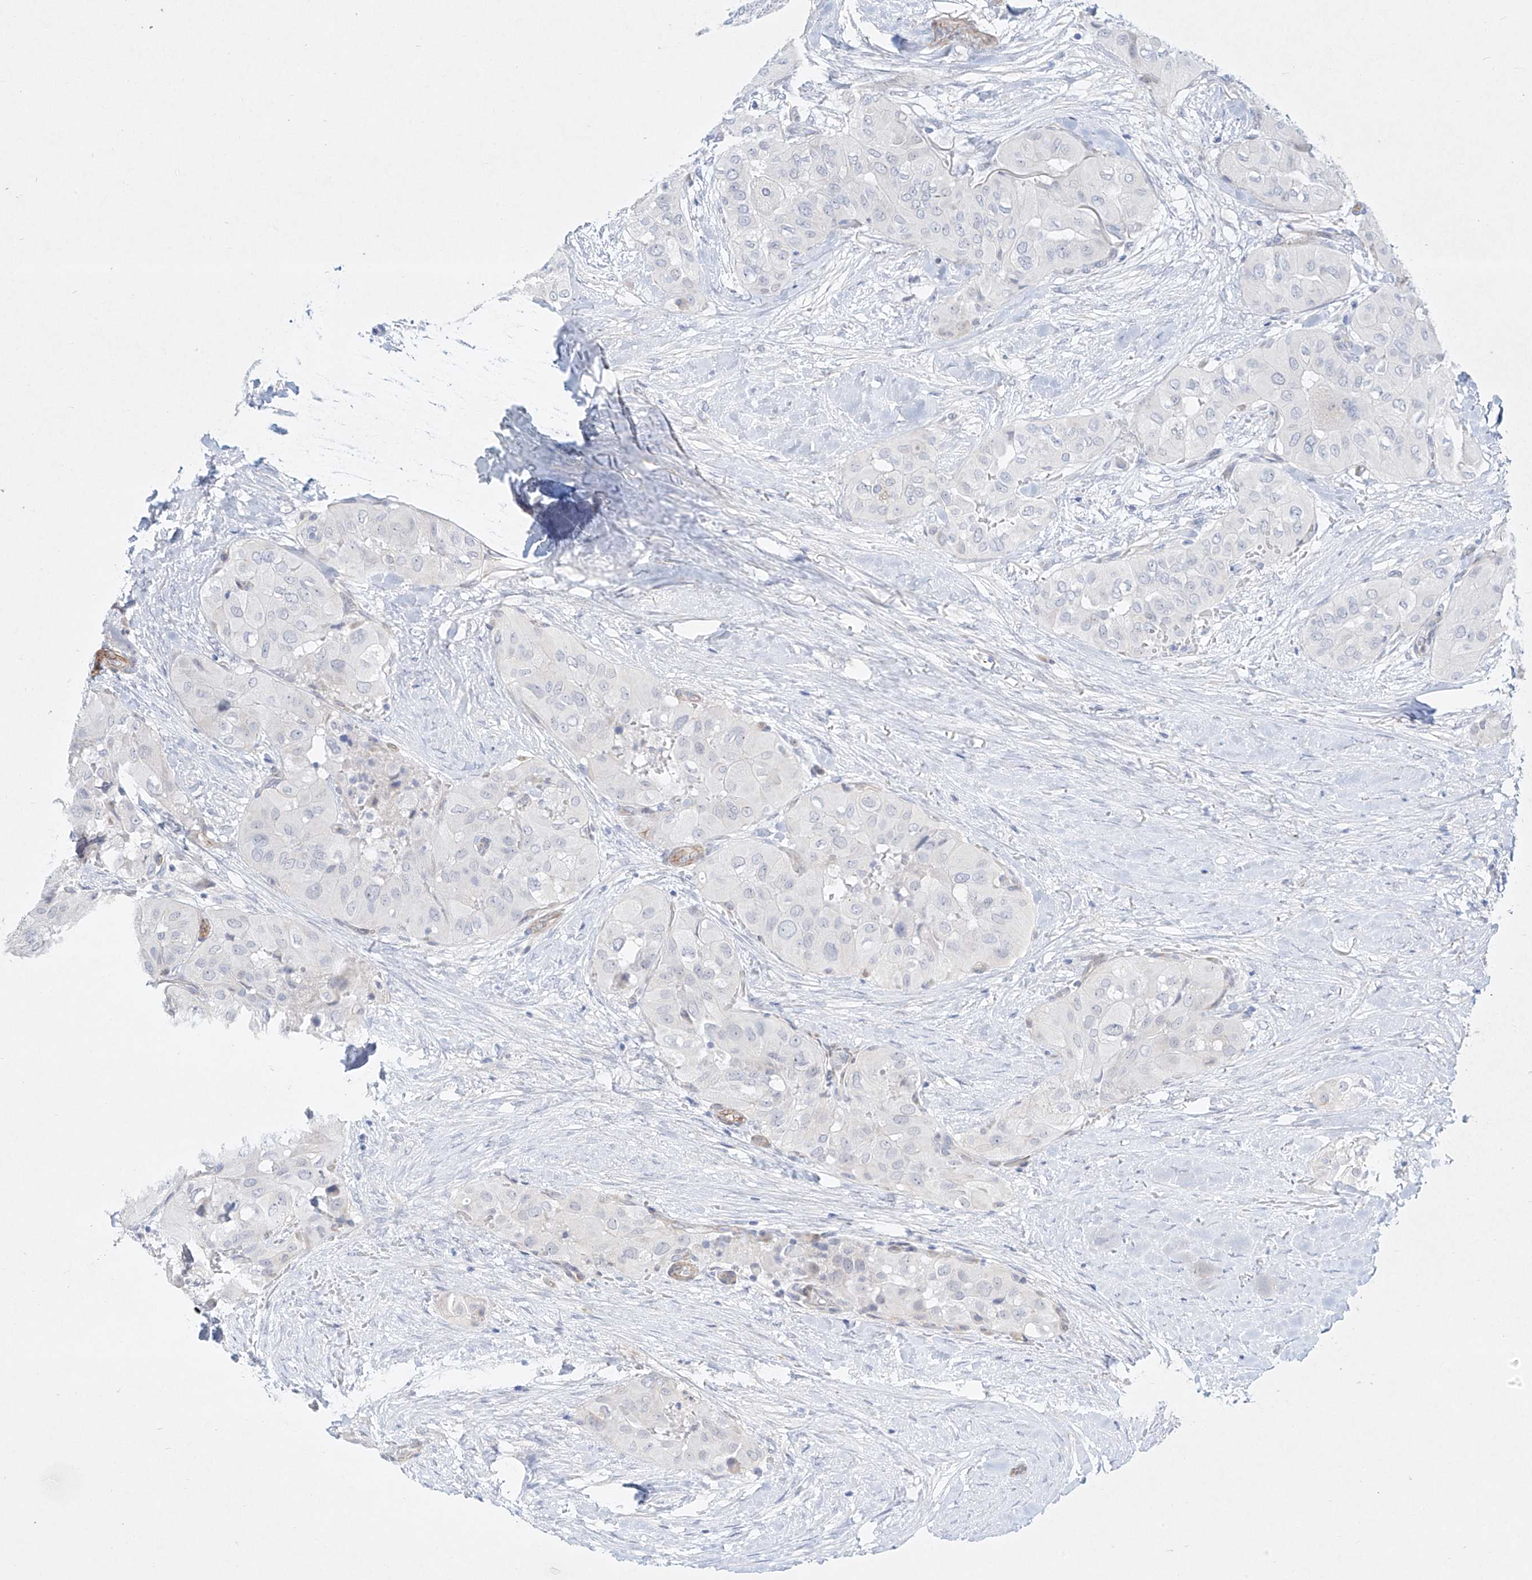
{"staining": {"intensity": "negative", "quantity": "none", "location": "none"}, "tissue": "thyroid cancer", "cell_type": "Tumor cells", "image_type": "cancer", "snomed": [{"axis": "morphology", "description": "Papillary adenocarcinoma, NOS"}, {"axis": "topography", "description": "Thyroid gland"}], "caption": "High magnification brightfield microscopy of thyroid cancer stained with DAB (brown) and counterstained with hematoxylin (blue): tumor cells show no significant expression.", "gene": "REEP2", "patient": {"sex": "female", "age": 59}}